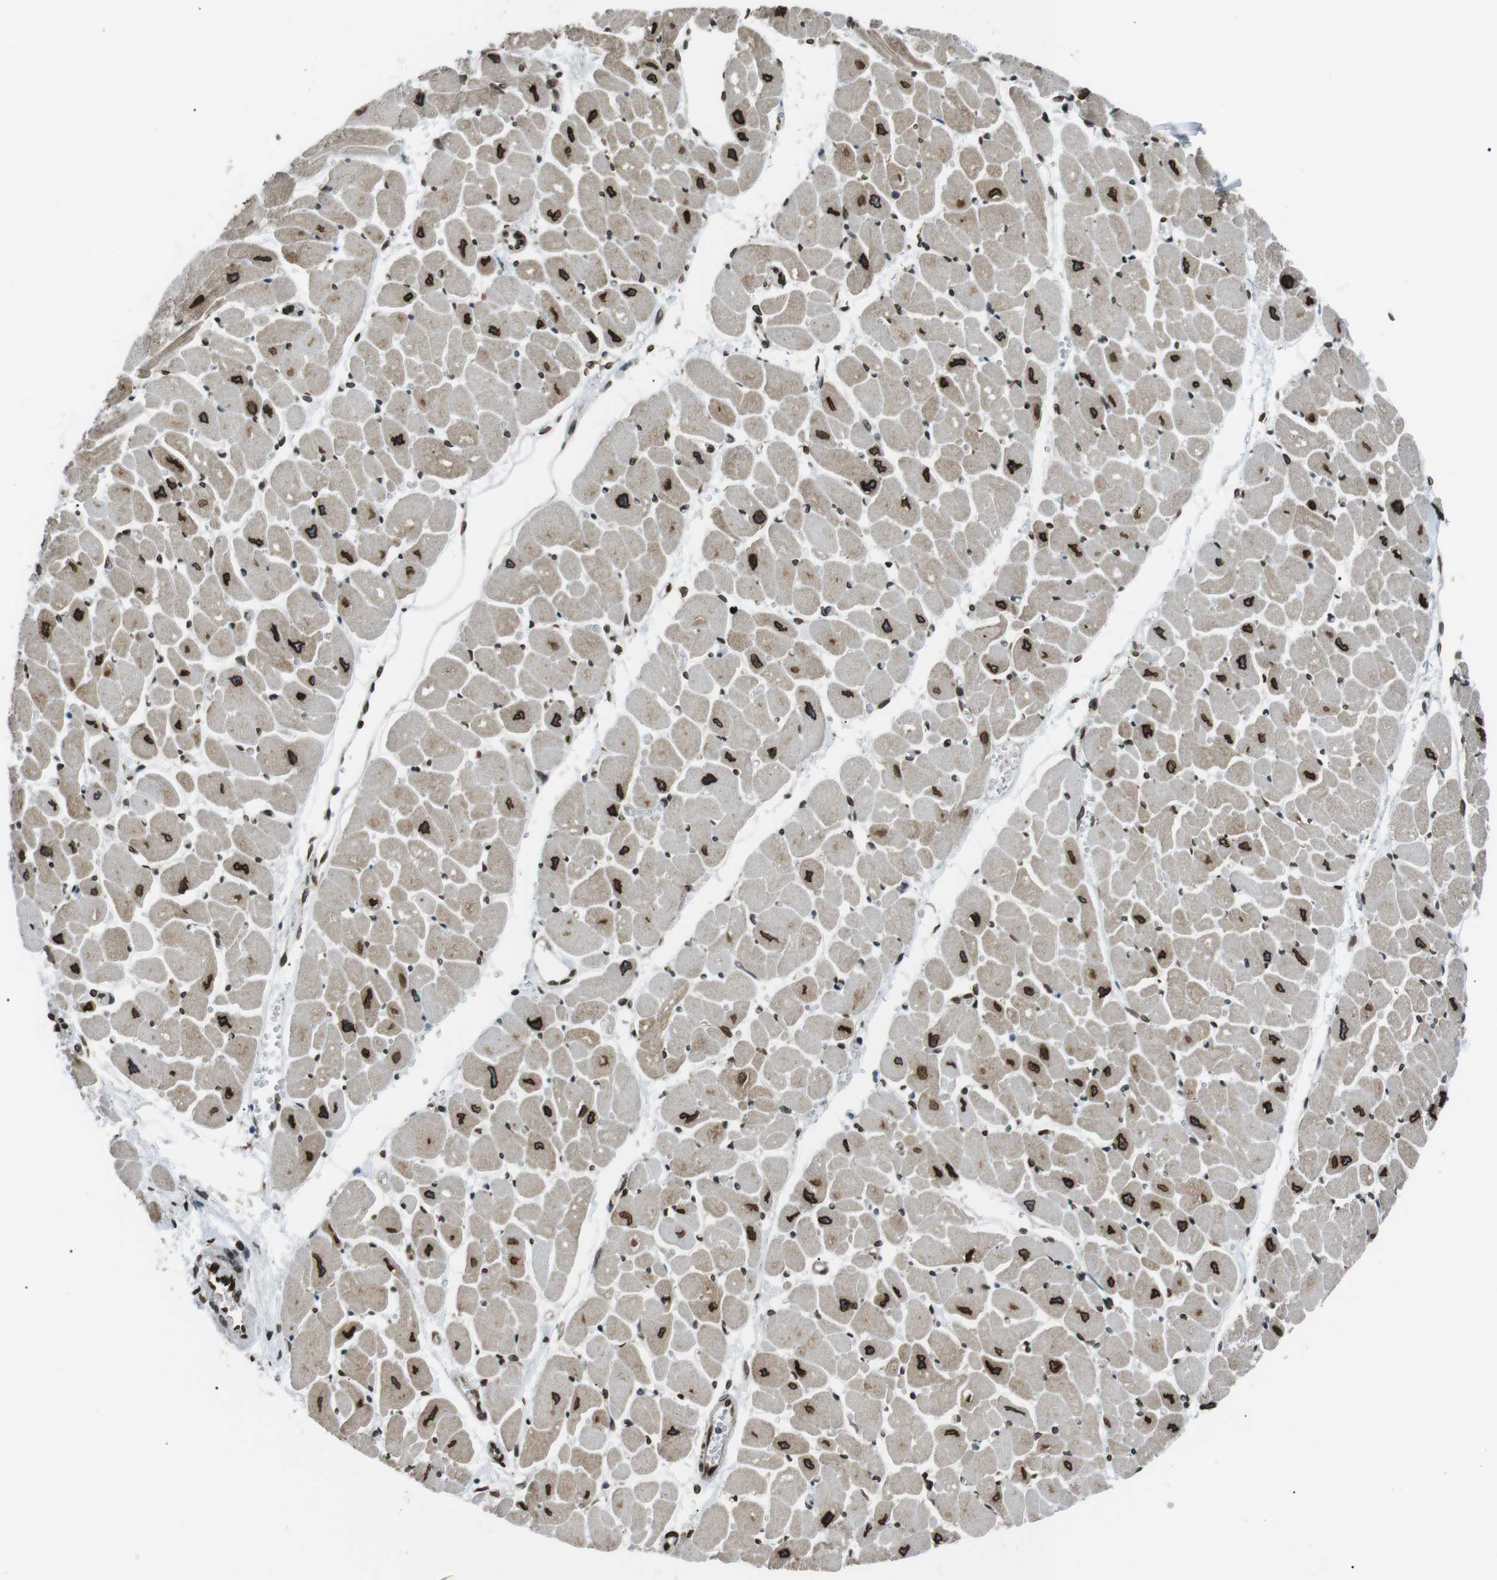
{"staining": {"intensity": "strong", "quantity": ">75%", "location": "cytoplasmic/membranous,nuclear"}, "tissue": "heart muscle", "cell_type": "Cardiomyocytes", "image_type": "normal", "snomed": [{"axis": "morphology", "description": "Normal tissue, NOS"}, {"axis": "topography", "description": "Heart"}], "caption": "This histopathology image reveals benign heart muscle stained with IHC to label a protein in brown. The cytoplasmic/membranous,nuclear of cardiomyocytes show strong positivity for the protein. Nuclei are counter-stained blue.", "gene": "TMX4", "patient": {"sex": "female", "age": 54}}